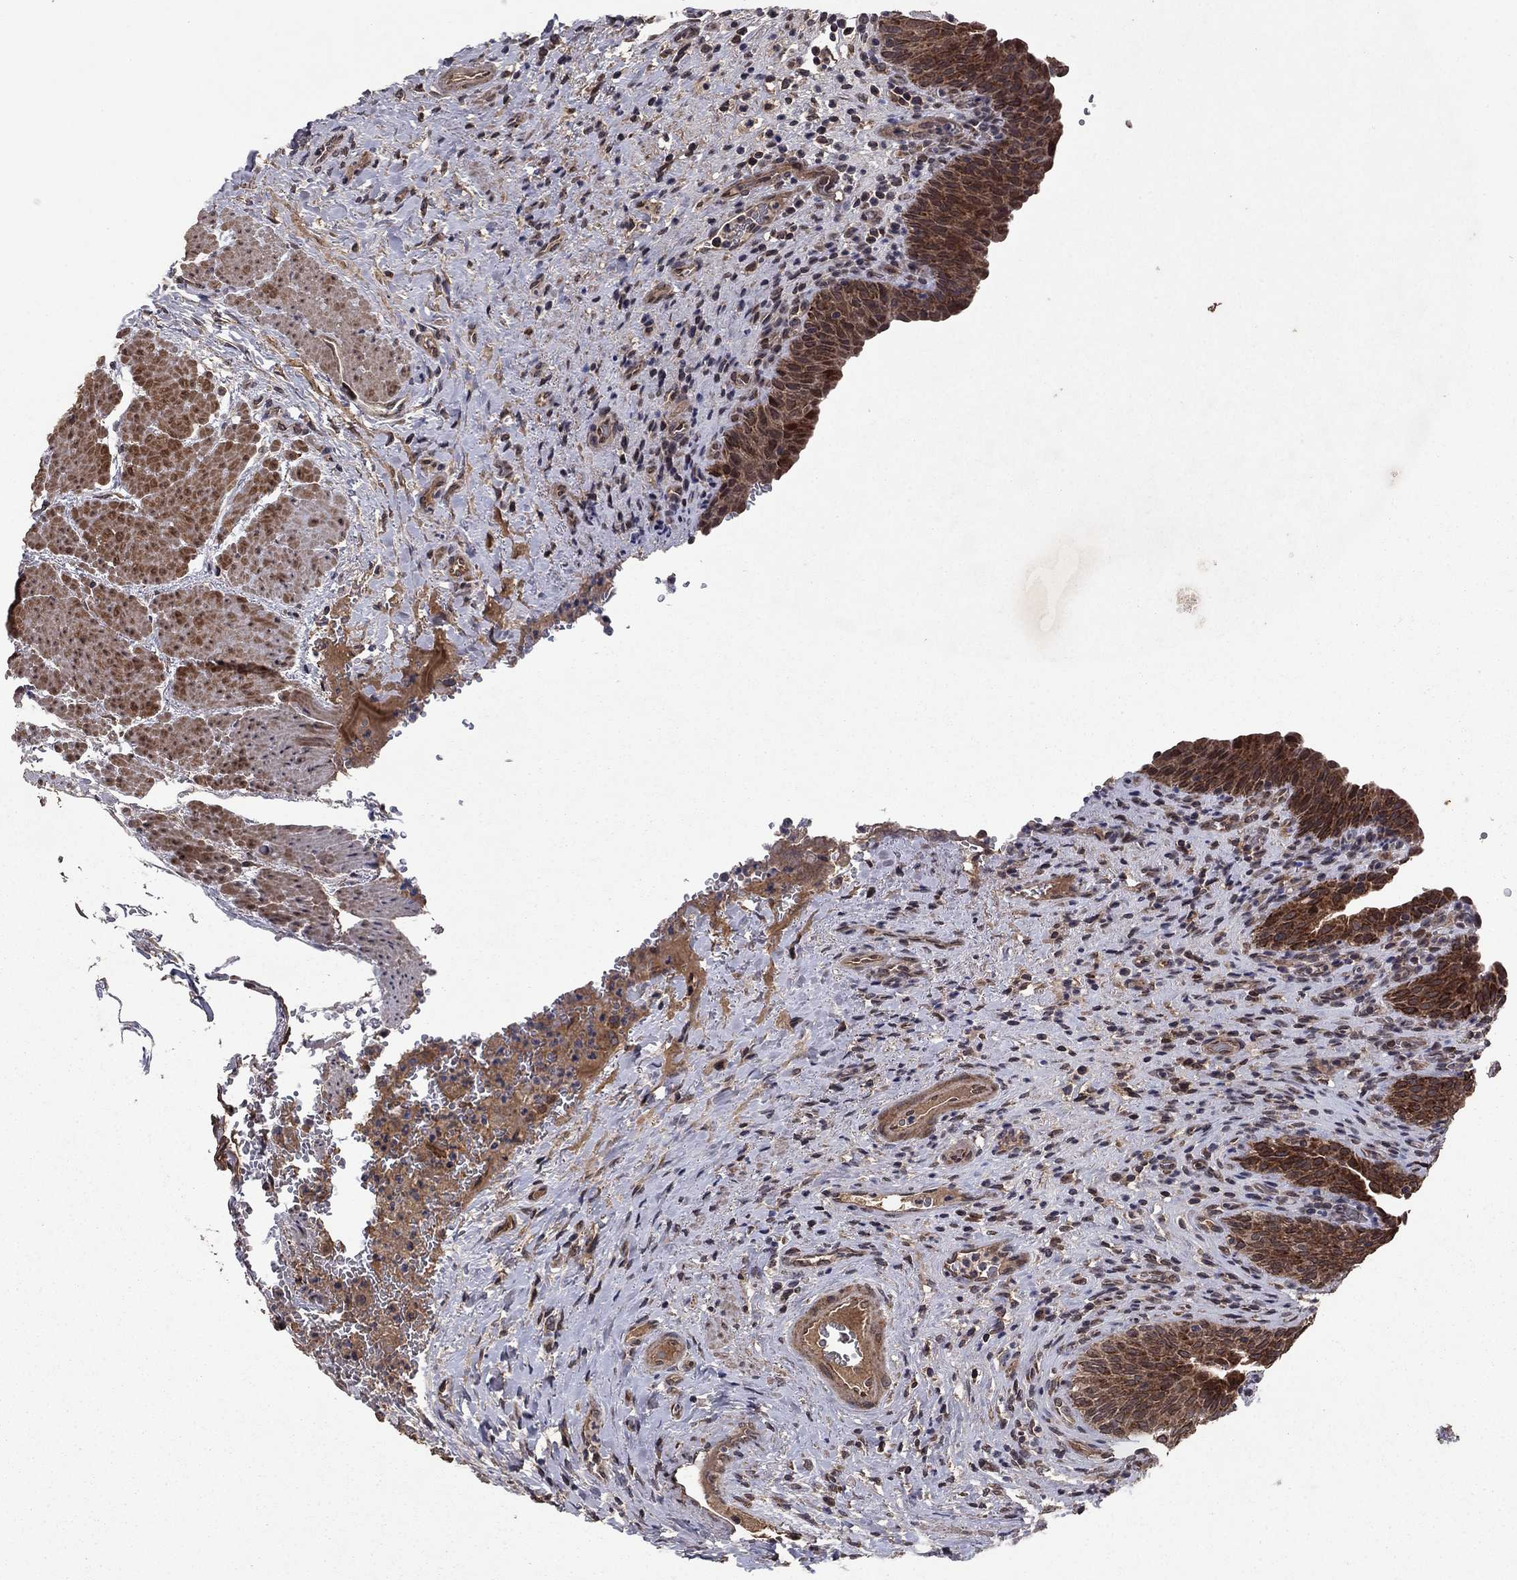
{"staining": {"intensity": "strong", "quantity": ">75%", "location": "cytoplasmic/membranous"}, "tissue": "urinary bladder", "cell_type": "Urothelial cells", "image_type": "normal", "snomed": [{"axis": "morphology", "description": "Normal tissue, NOS"}, {"axis": "topography", "description": "Urinary bladder"}], "caption": "Immunohistochemistry photomicrograph of benign urinary bladder stained for a protein (brown), which reveals high levels of strong cytoplasmic/membranous expression in approximately >75% of urothelial cells.", "gene": "DHRS1", "patient": {"sex": "male", "age": 66}}